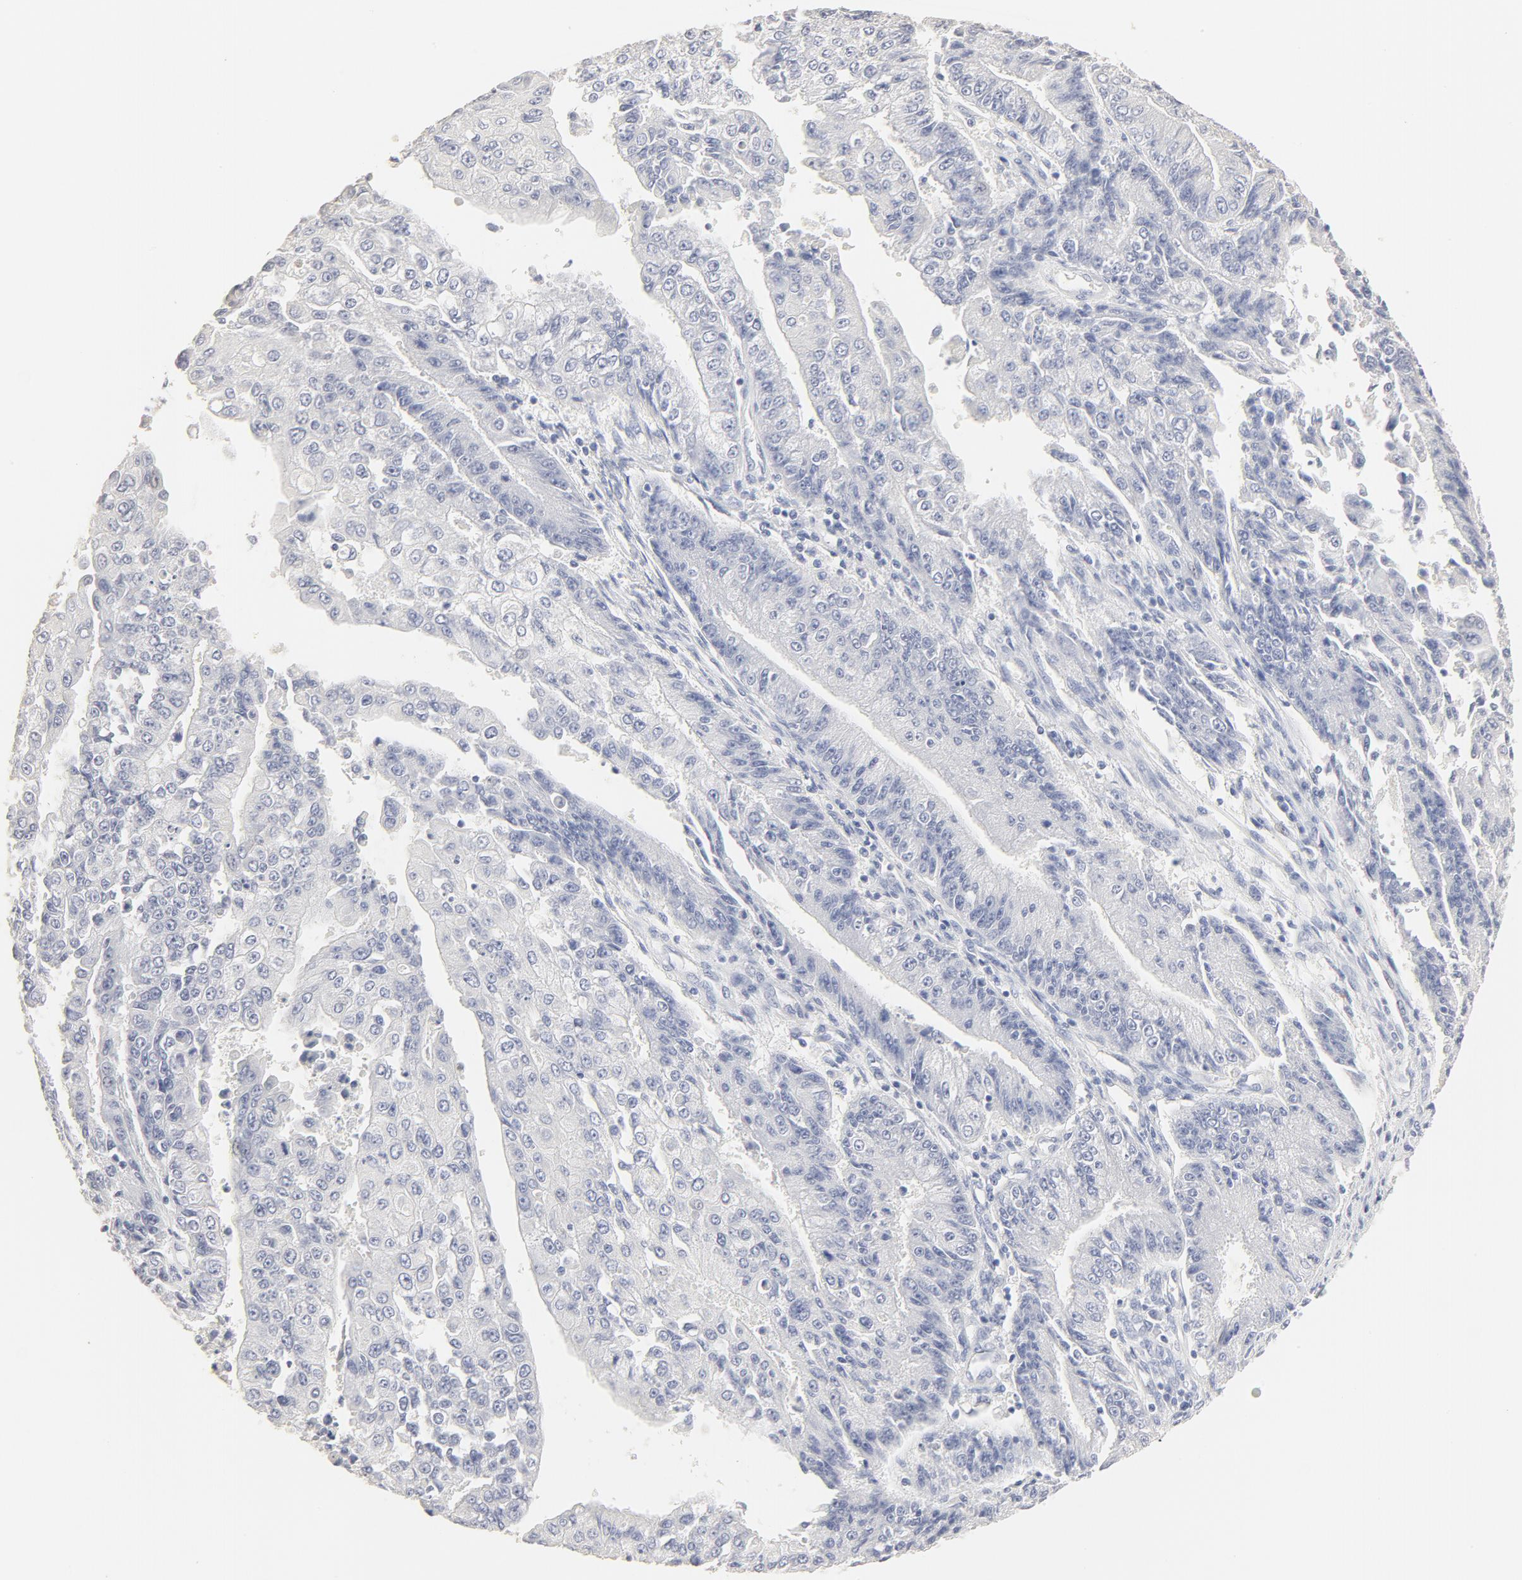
{"staining": {"intensity": "negative", "quantity": "none", "location": "none"}, "tissue": "endometrial cancer", "cell_type": "Tumor cells", "image_type": "cancer", "snomed": [{"axis": "morphology", "description": "Adenocarcinoma, NOS"}, {"axis": "topography", "description": "Endometrium"}], "caption": "Immunohistochemical staining of human endometrial cancer (adenocarcinoma) reveals no significant positivity in tumor cells. (Stains: DAB immunohistochemistry with hematoxylin counter stain, Microscopy: brightfield microscopy at high magnification).", "gene": "FCGBP", "patient": {"sex": "female", "age": 75}}